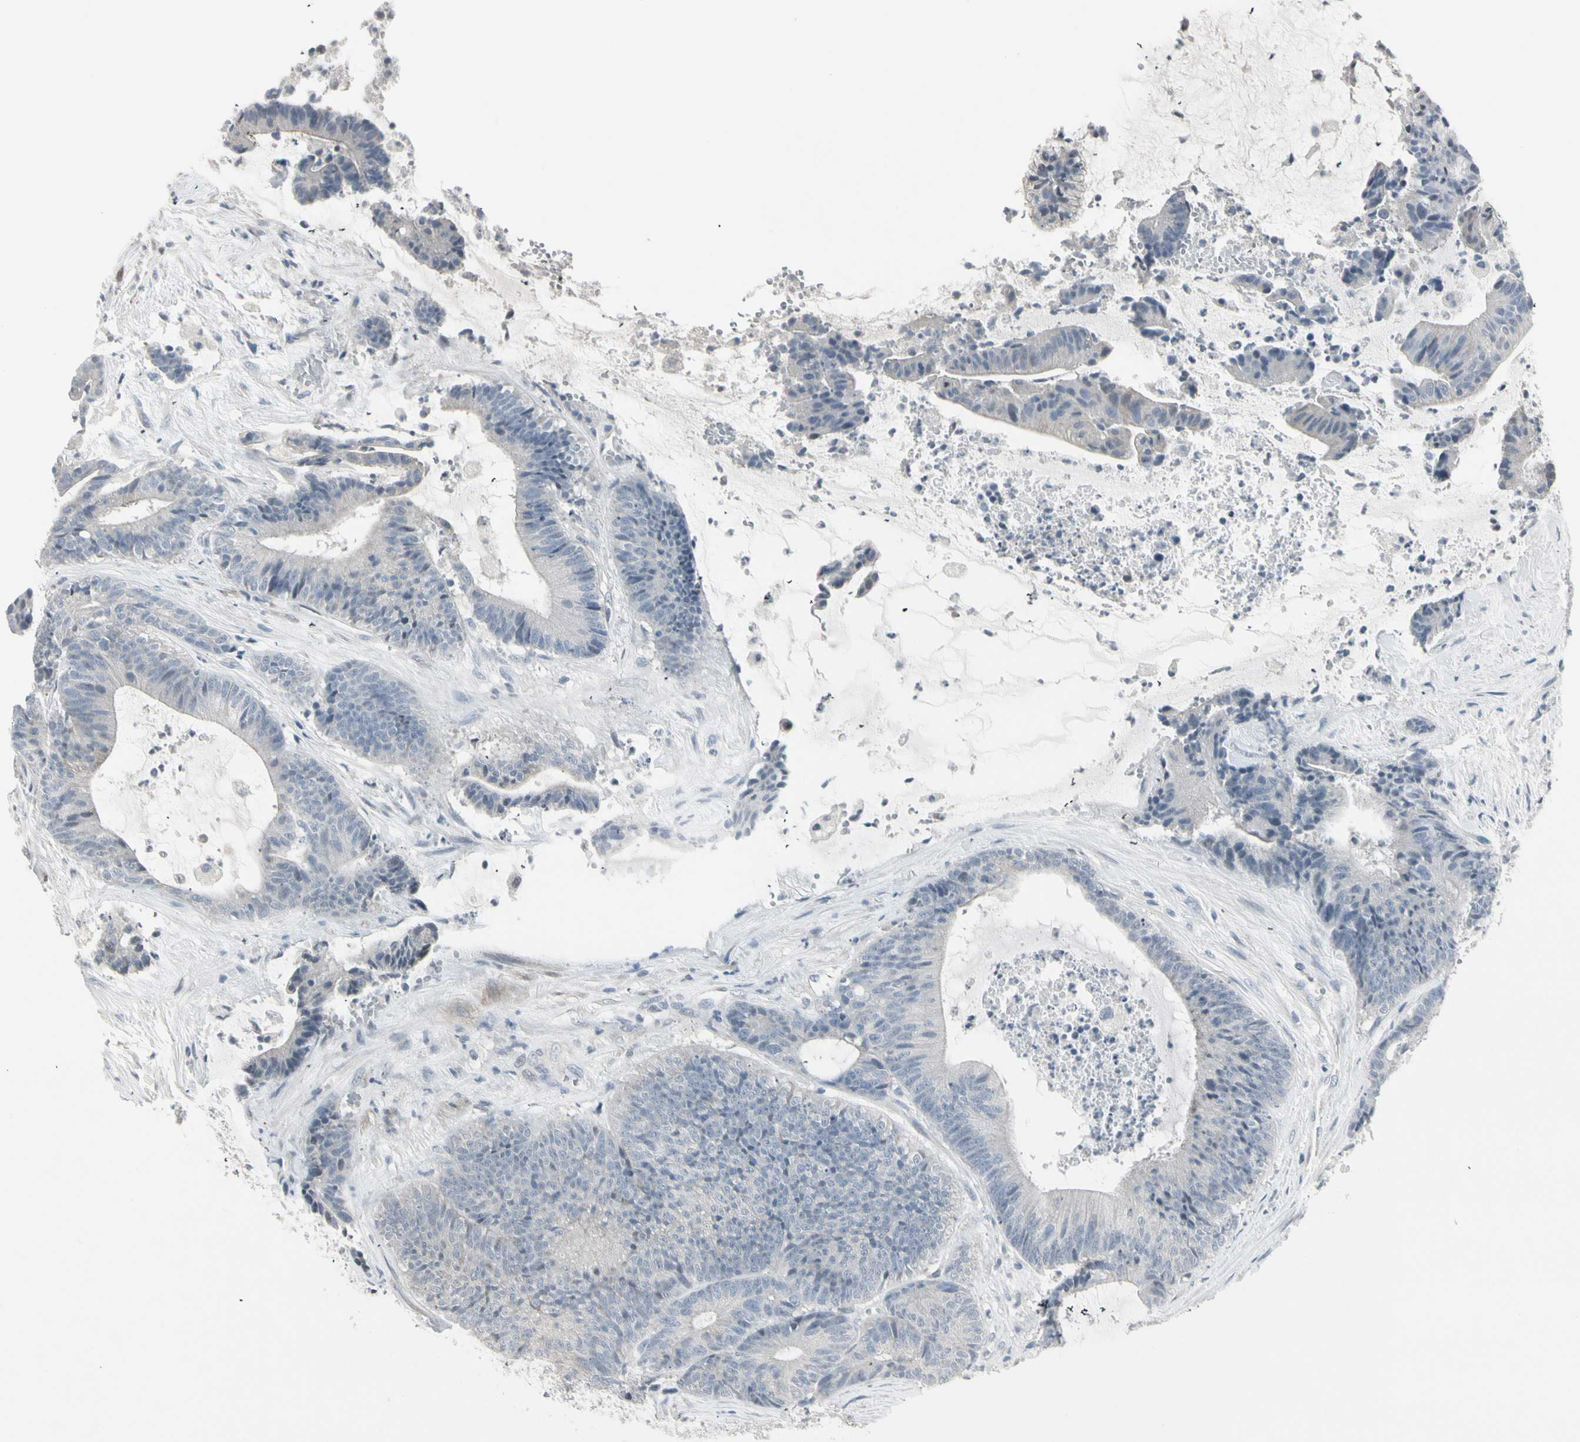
{"staining": {"intensity": "negative", "quantity": "none", "location": "none"}, "tissue": "colorectal cancer", "cell_type": "Tumor cells", "image_type": "cancer", "snomed": [{"axis": "morphology", "description": "Adenocarcinoma, NOS"}, {"axis": "topography", "description": "Colon"}], "caption": "DAB (3,3'-diaminobenzidine) immunohistochemical staining of colorectal cancer displays no significant positivity in tumor cells. Nuclei are stained in blue.", "gene": "DMPK", "patient": {"sex": "female", "age": 84}}